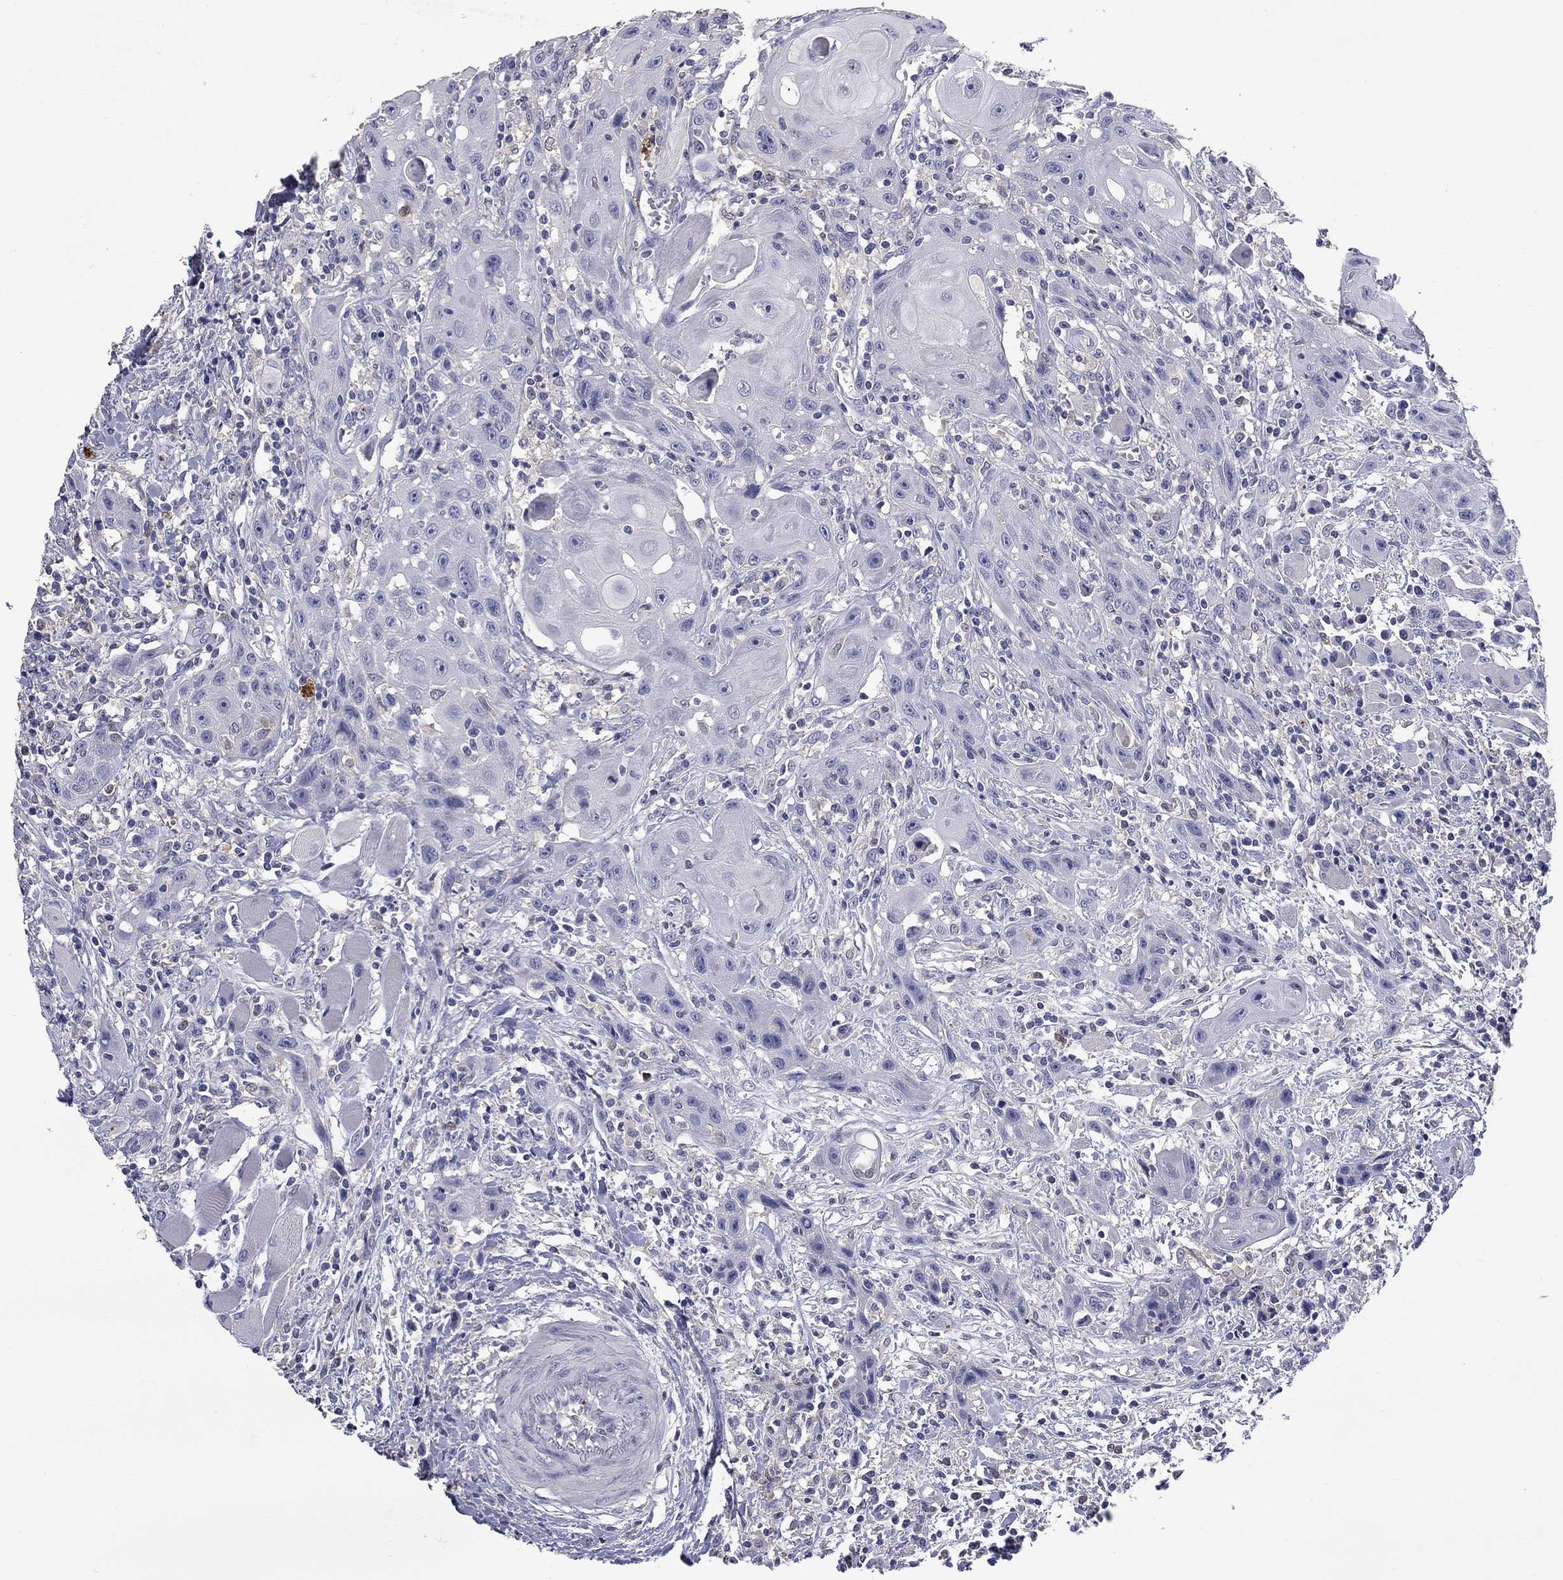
{"staining": {"intensity": "negative", "quantity": "none", "location": "none"}, "tissue": "head and neck cancer", "cell_type": "Tumor cells", "image_type": "cancer", "snomed": [{"axis": "morphology", "description": "Normal tissue, NOS"}, {"axis": "morphology", "description": "Squamous cell carcinoma, NOS"}, {"axis": "topography", "description": "Oral tissue"}, {"axis": "topography", "description": "Head-Neck"}], "caption": "Tumor cells show no significant protein staining in head and neck squamous cell carcinoma. (DAB (3,3'-diaminobenzidine) IHC, high magnification).", "gene": "PLEK", "patient": {"sex": "male", "age": 71}}